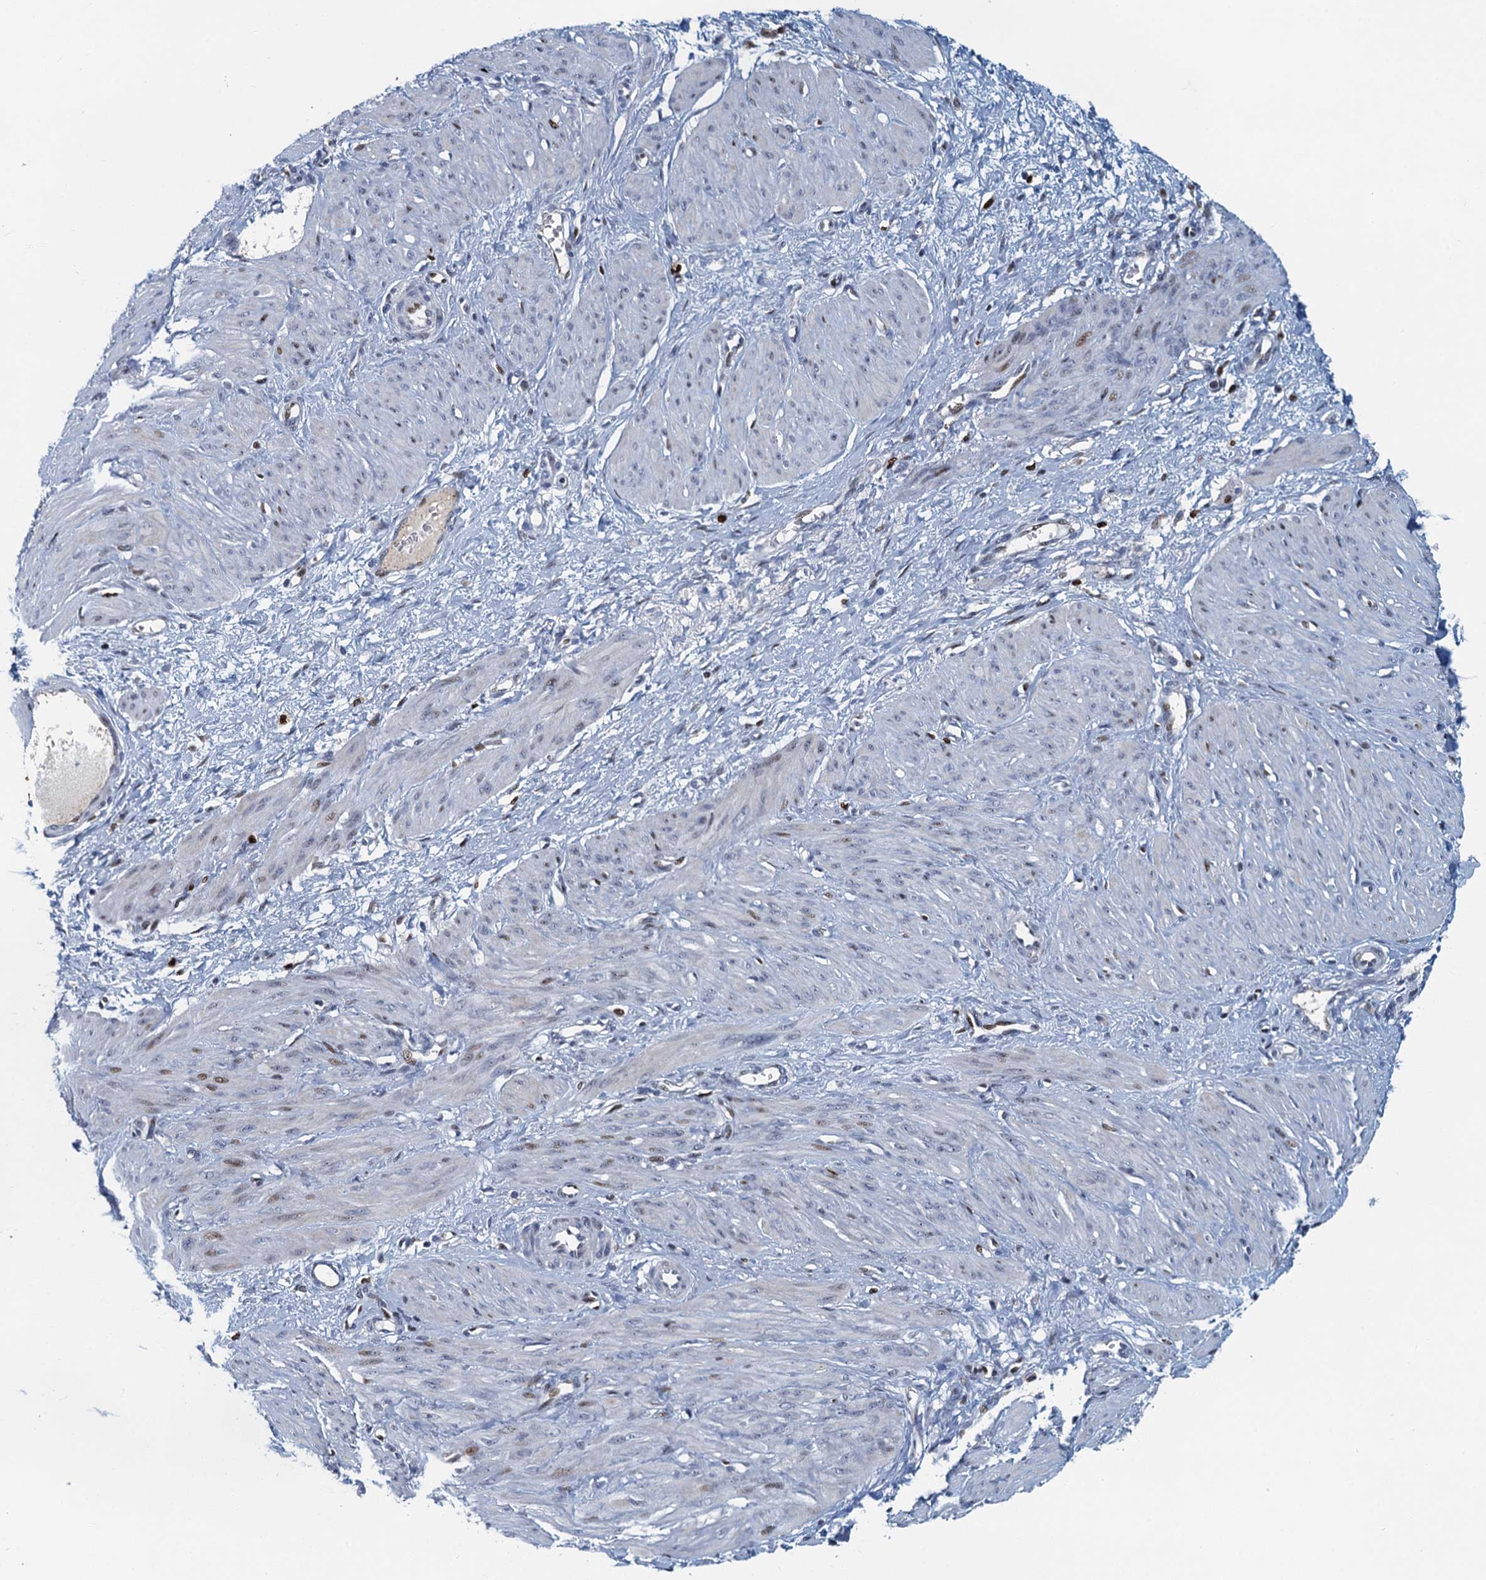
{"staining": {"intensity": "moderate", "quantity": "<25%", "location": "nuclear"}, "tissue": "smooth muscle", "cell_type": "Smooth muscle cells", "image_type": "normal", "snomed": [{"axis": "morphology", "description": "Normal tissue, NOS"}, {"axis": "topography", "description": "Endometrium"}], "caption": "Immunohistochemical staining of unremarkable human smooth muscle reveals <25% levels of moderate nuclear protein positivity in about <25% of smooth muscle cells.", "gene": "ANKRD13D", "patient": {"sex": "female", "age": 33}}